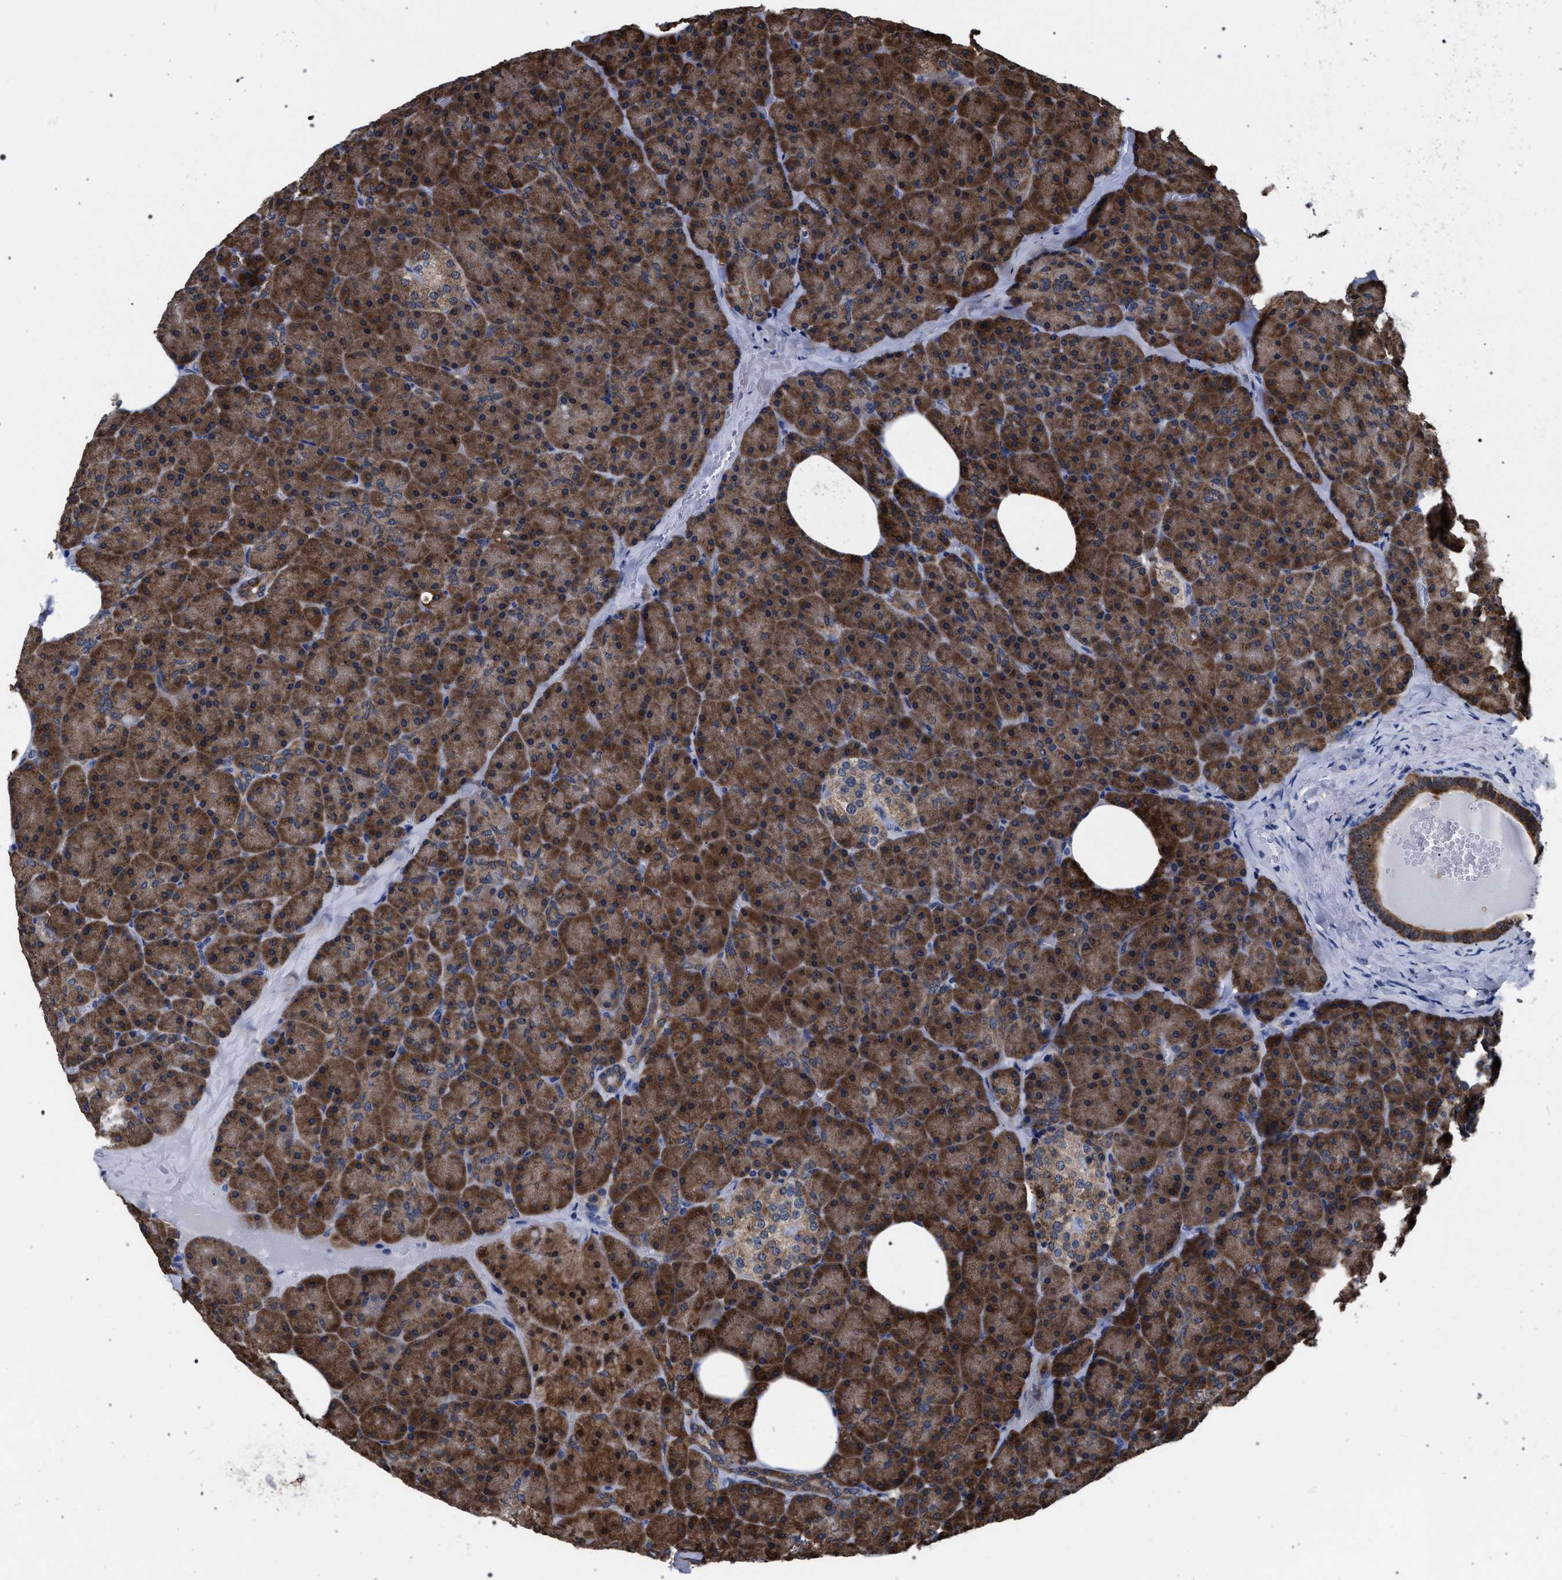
{"staining": {"intensity": "strong", "quantity": ">75%", "location": "cytoplasmic/membranous"}, "tissue": "pancreas", "cell_type": "Exocrine glandular cells", "image_type": "normal", "snomed": [{"axis": "morphology", "description": "Normal tissue, NOS"}, {"axis": "morphology", "description": "Carcinoid, malignant, NOS"}, {"axis": "topography", "description": "Pancreas"}], "caption": "High-magnification brightfield microscopy of unremarkable pancreas stained with DAB (3,3'-diaminobenzidine) (brown) and counterstained with hematoxylin (blue). exocrine glandular cells exhibit strong cytoplasmic/membranous expression is identified in approximately>75% of cells.", "gene": "CRYZ", "patient": {"sex": "female", "age": 35}}